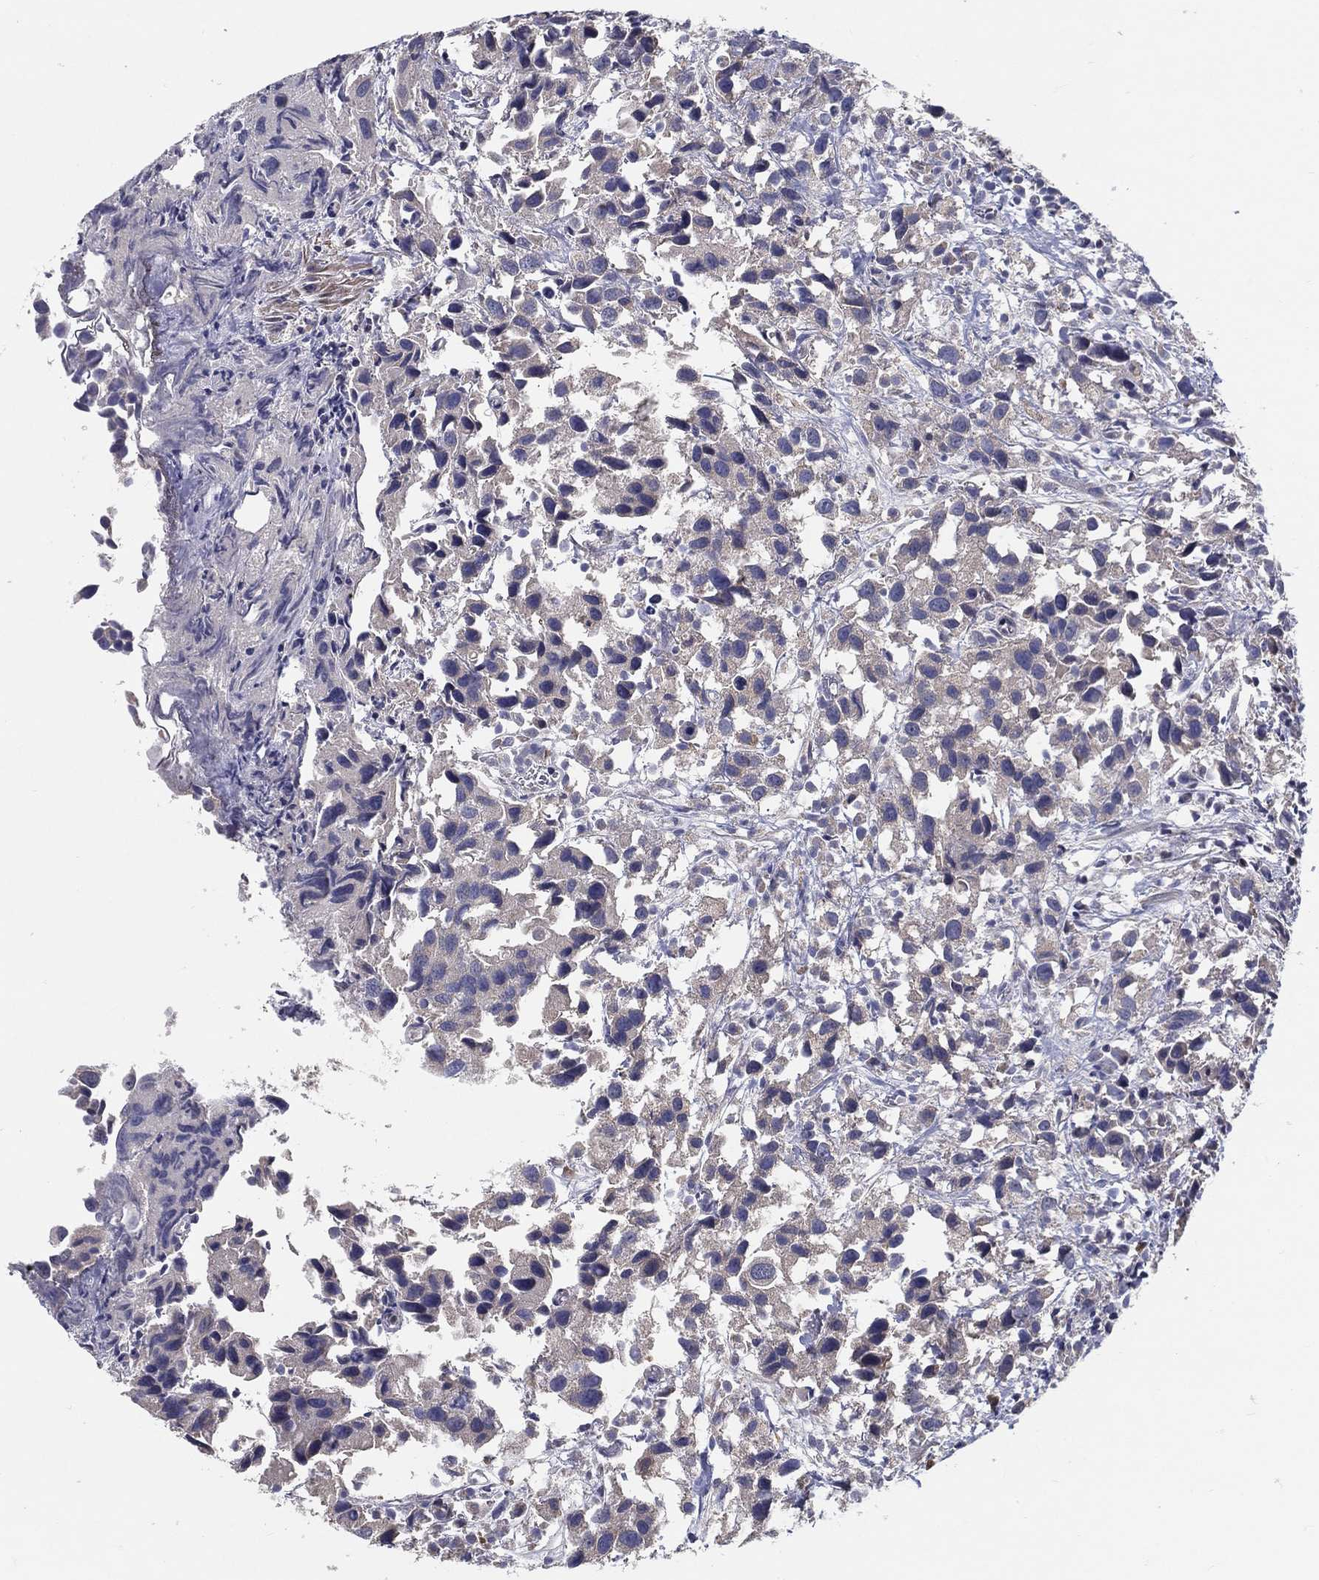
{"staining": {"intensity": "negative", "quantity": "none", "location": "none"}, "tissue": "urothelial cancer", "cell_type": "Tumor cells", "image_type": "cancer", "snomed": [{"axis": "morphology", "description": "Urothelial carcinoma, High grade"}, {"axis": "topography", "description": "Urinary bladder"}], "caption": "IHC histopathology image of neoplastic tissue: human high-grade urothelial carcinoma stained with DAB shows no significant protein expression in tumor cells.", "gene": "PCSK1", "patient": {"sex": "male", "age": 79}}